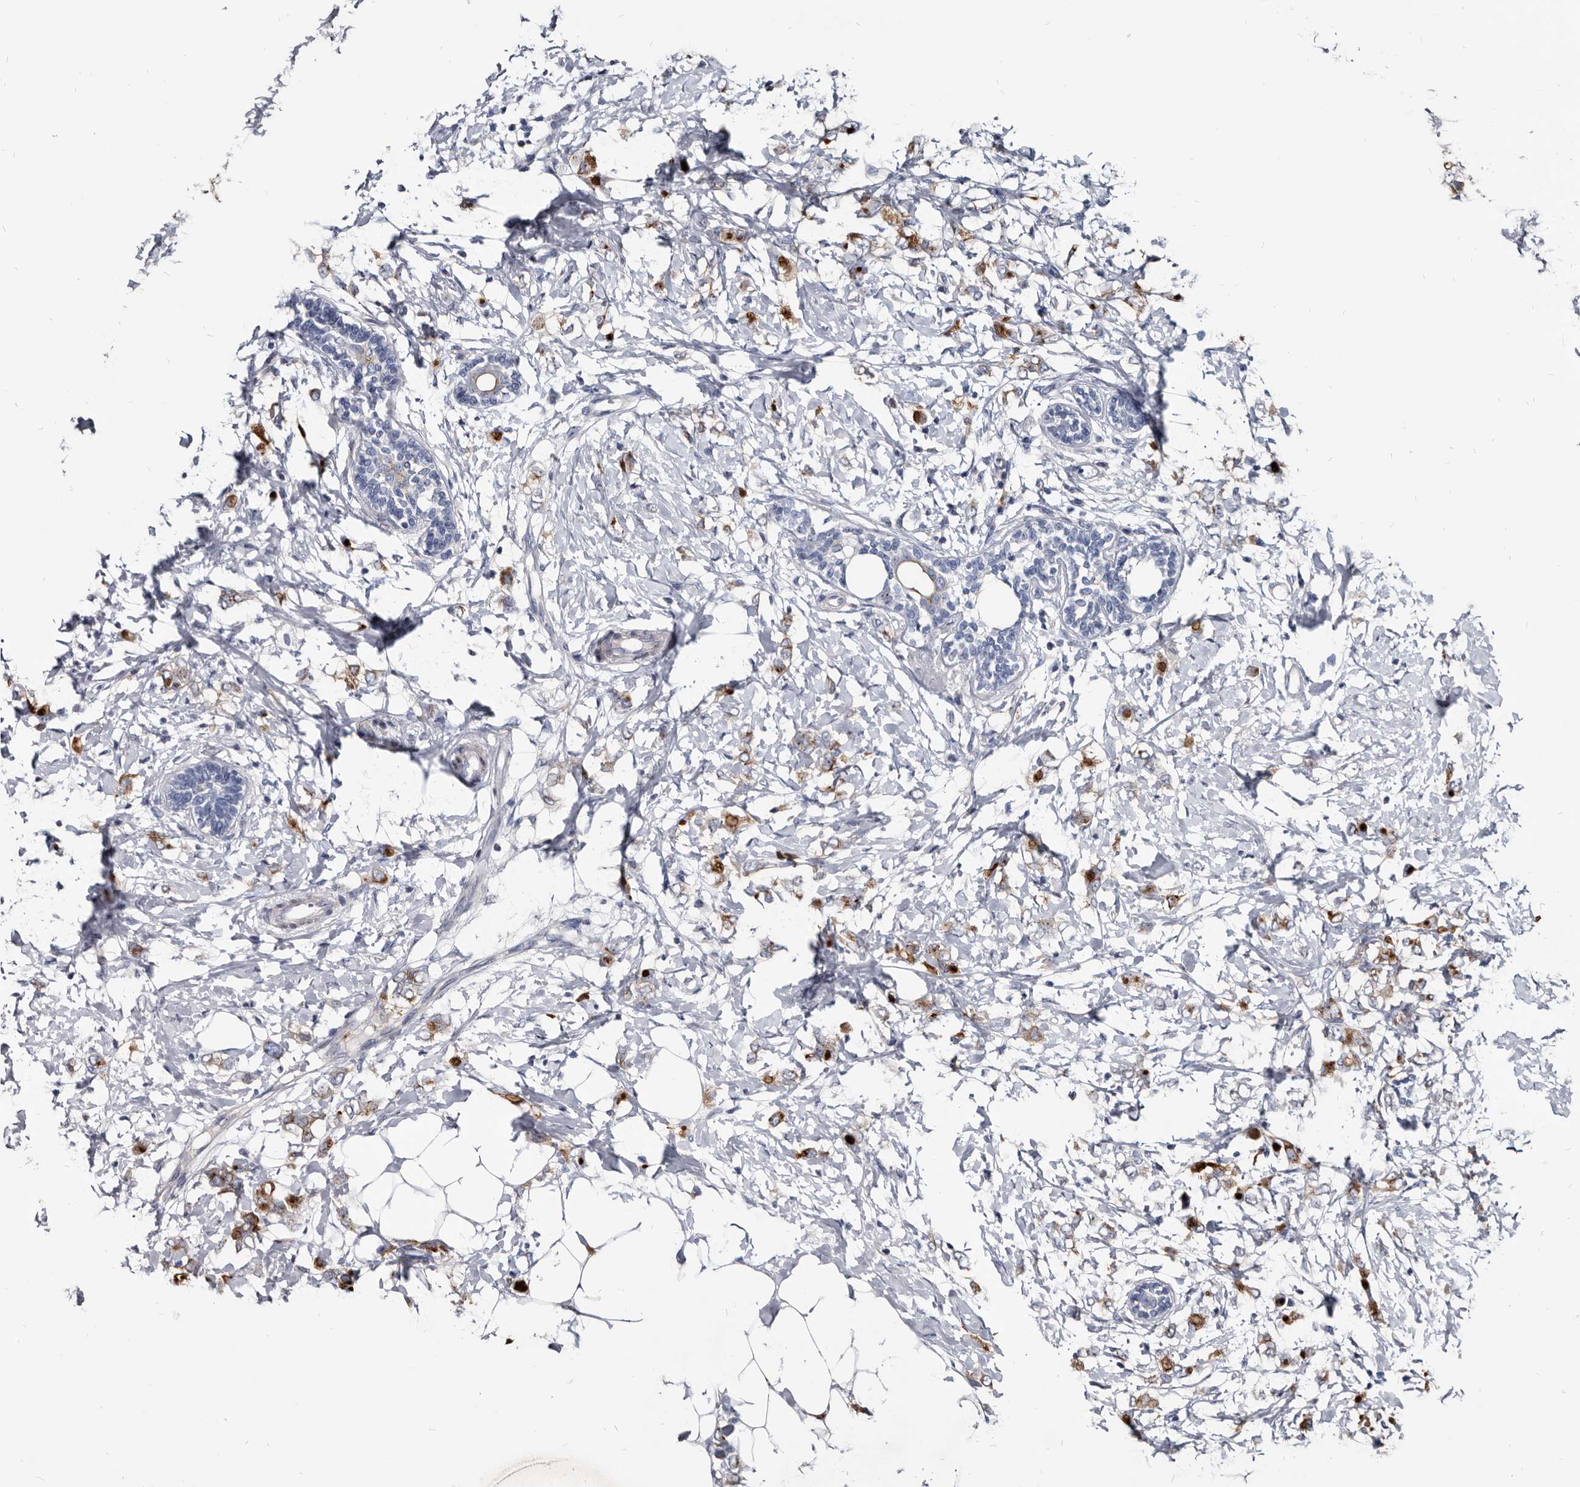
{"staining": {"intensity": "moderate", "quantity": "<25%", "location": "cytoplasmic/membranous"}, "tissue": "breast cancer", "cell_type": "Tumor cells", "image_type": "cancer", "snomed": [{"axis": "morphology", "description": "Normal tissue, NOS"}, {"axis": "morphology", "description": "Lobular carcinoma"}, {"axis": "topography", "description": "Breast"}], "caption": "Immunohistochemical staining of breast cancer displays low levels of moderate cytoplasmic/membranous protein expression in approximately <25% of tumor cells. (DAB IHC, brown staining for protein, blue staining for nuclei).", "gene": "PRSS8", "patient": {"sex": "female", "age": 47}}